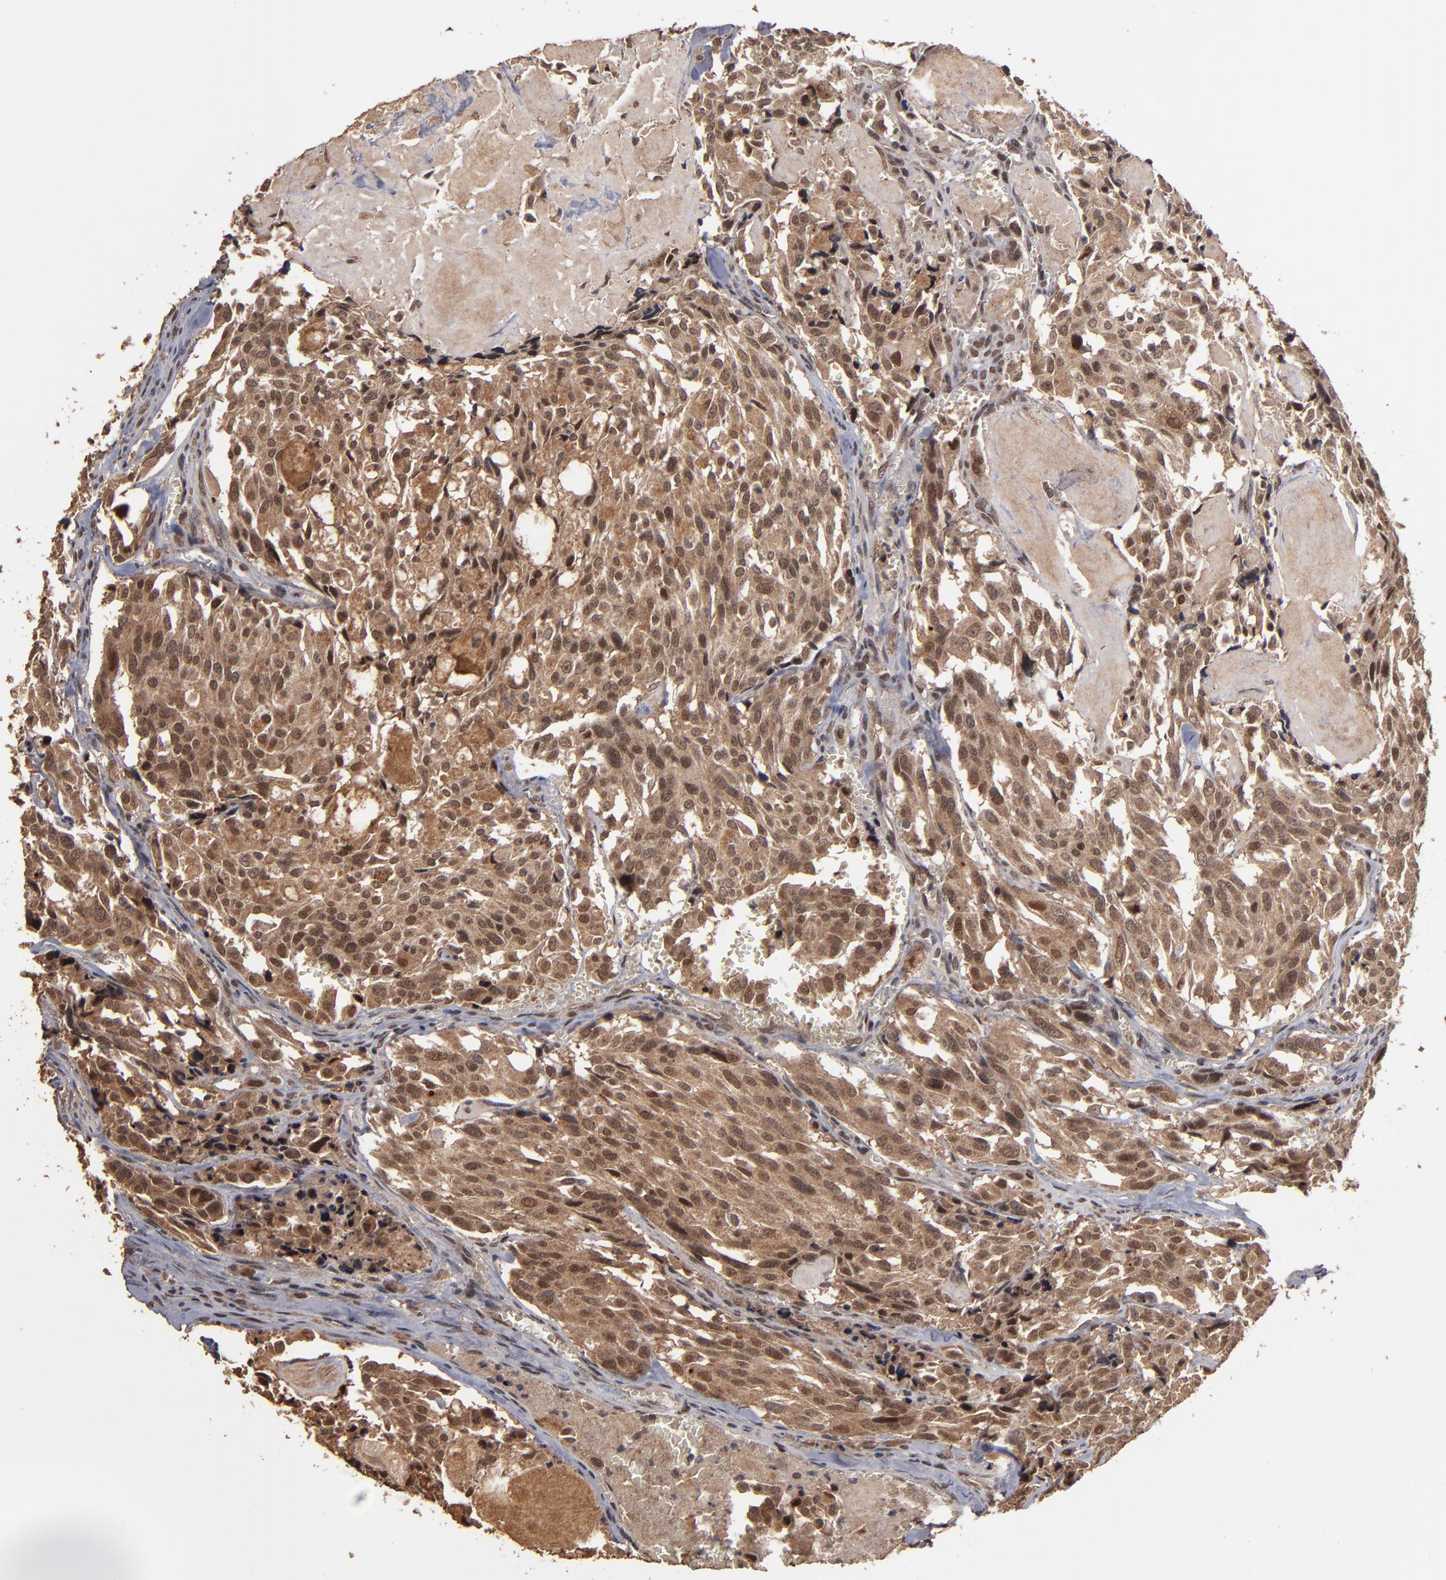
{"staining": {"intensity": "moderate", "quantity": ">75%", "location": "nuclear"}, "tissue": "thyroid cancer", "cell_type": "Tumor cells", "image_type": "cancer", "snomed": [{"axis": "morphology", "description": "Carcinoma, NOS"}, {"axis": "morphology", "description": "Carcinoid, malignant, NOS"}, {"axis": "topography", "description": "Thyroid gland"}], "caption": "Immunohistochemistry (DAB (3,3'-diaminobenzidine)) staining of thyroid cancer shows moderate nuclear protein staining in approximately >75% of tumor cells.", "gene": "NXF2B", "patient": {"sex": "male", "age": 33}}